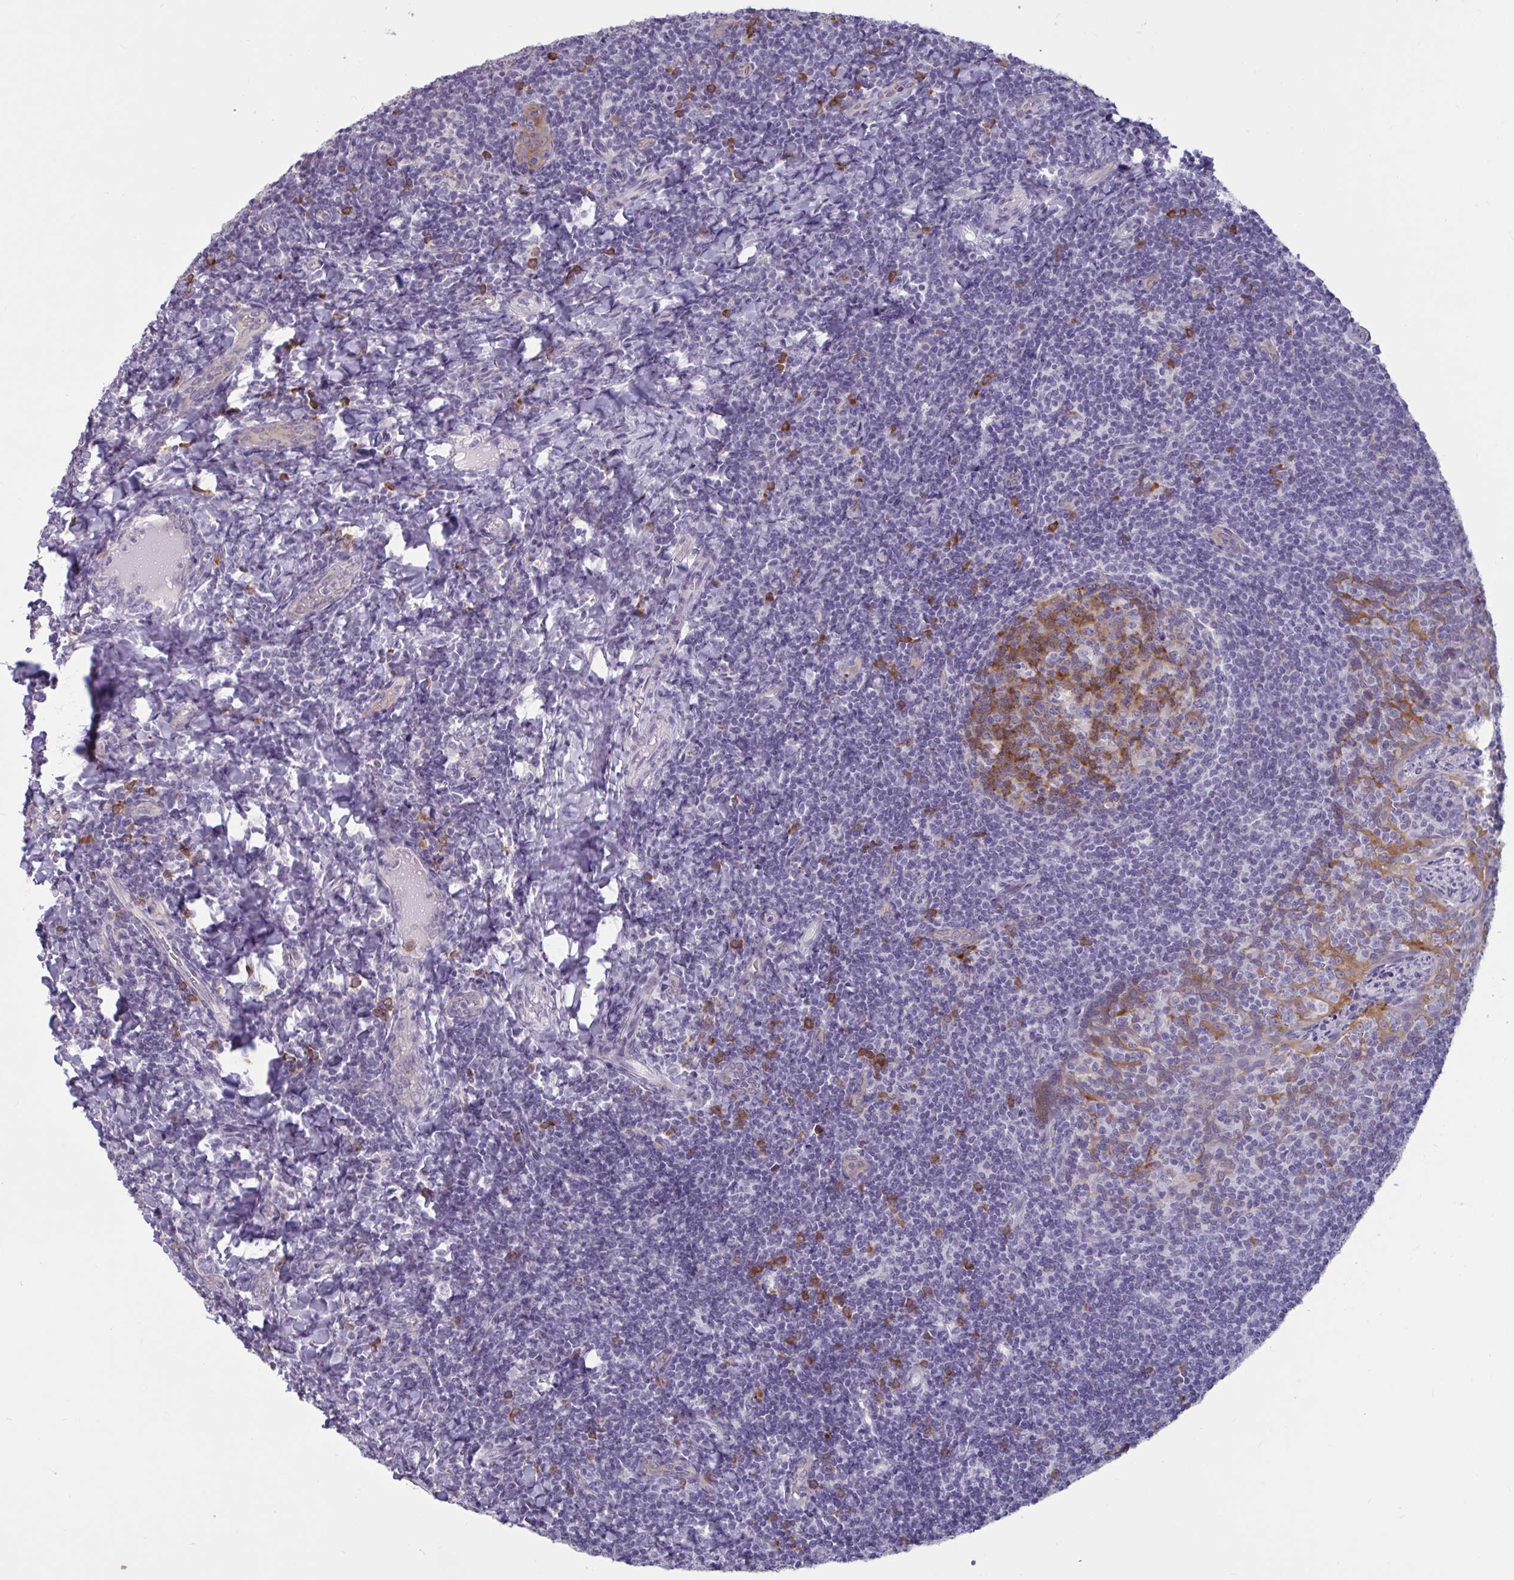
{"staining": {"intensity": "moderate", "quantity": "<25%", "location": "cytoplasmic/membranous"}, "tissue": "tonsil", "cell_type": "Germinal center cells", "image_type": "normal", "snomed": [{"axis": "morphology", "description": "Normal tissue, NOS"}, {"axis": "topography", "description": "Tonsil"}], "caption": "Immunohistochemistry (DAB (3,3'-diaminobenzidine)) staining of benign human tonsil reveals moderate cytoplasmic/membranous protein staining in approximately <25% of germinal center cells. (Brightfield microscopy of DAB IHC at high magnification).", "gene": "TBC1D4", "patient": {"sex": "female", "age": 10}}